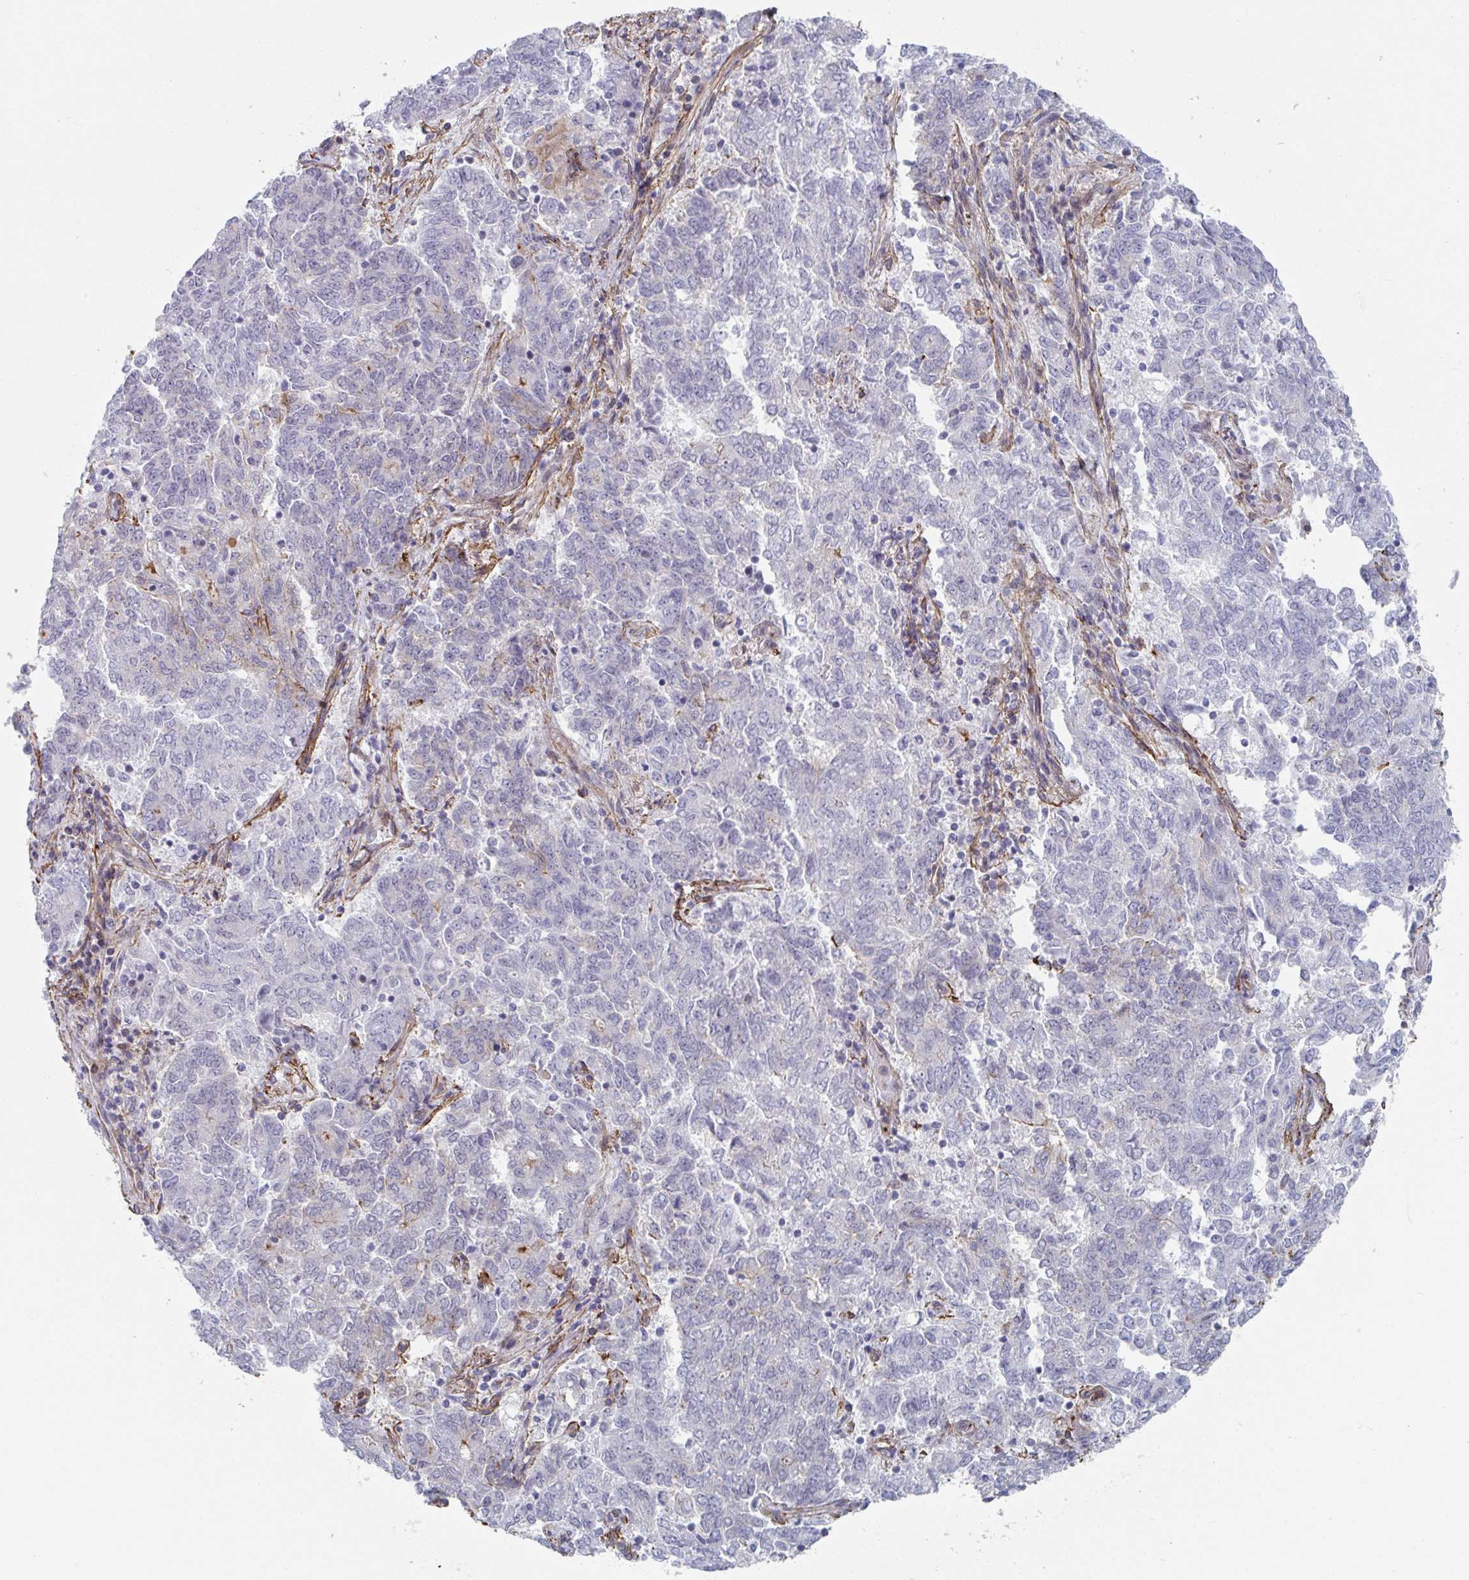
{"staining": {"intensity": "negative", "quantity": "none", "location": "none"}, "tissue": "endometrial cancer", "cell_type": "Tumor cells", "image_type": "cancer", "snomed": [{"axis": "morphology", "description": "Adenocarcinoma, NOS"}, {"axis": "topography", "description": "Endometrium"}], "caption": "Protein analysis of adenocarcinoma (endometrial) displays no significant expression in tumor cells.", "gene": "NEURL4", "patient": {"sex": "female", "age": 80}}